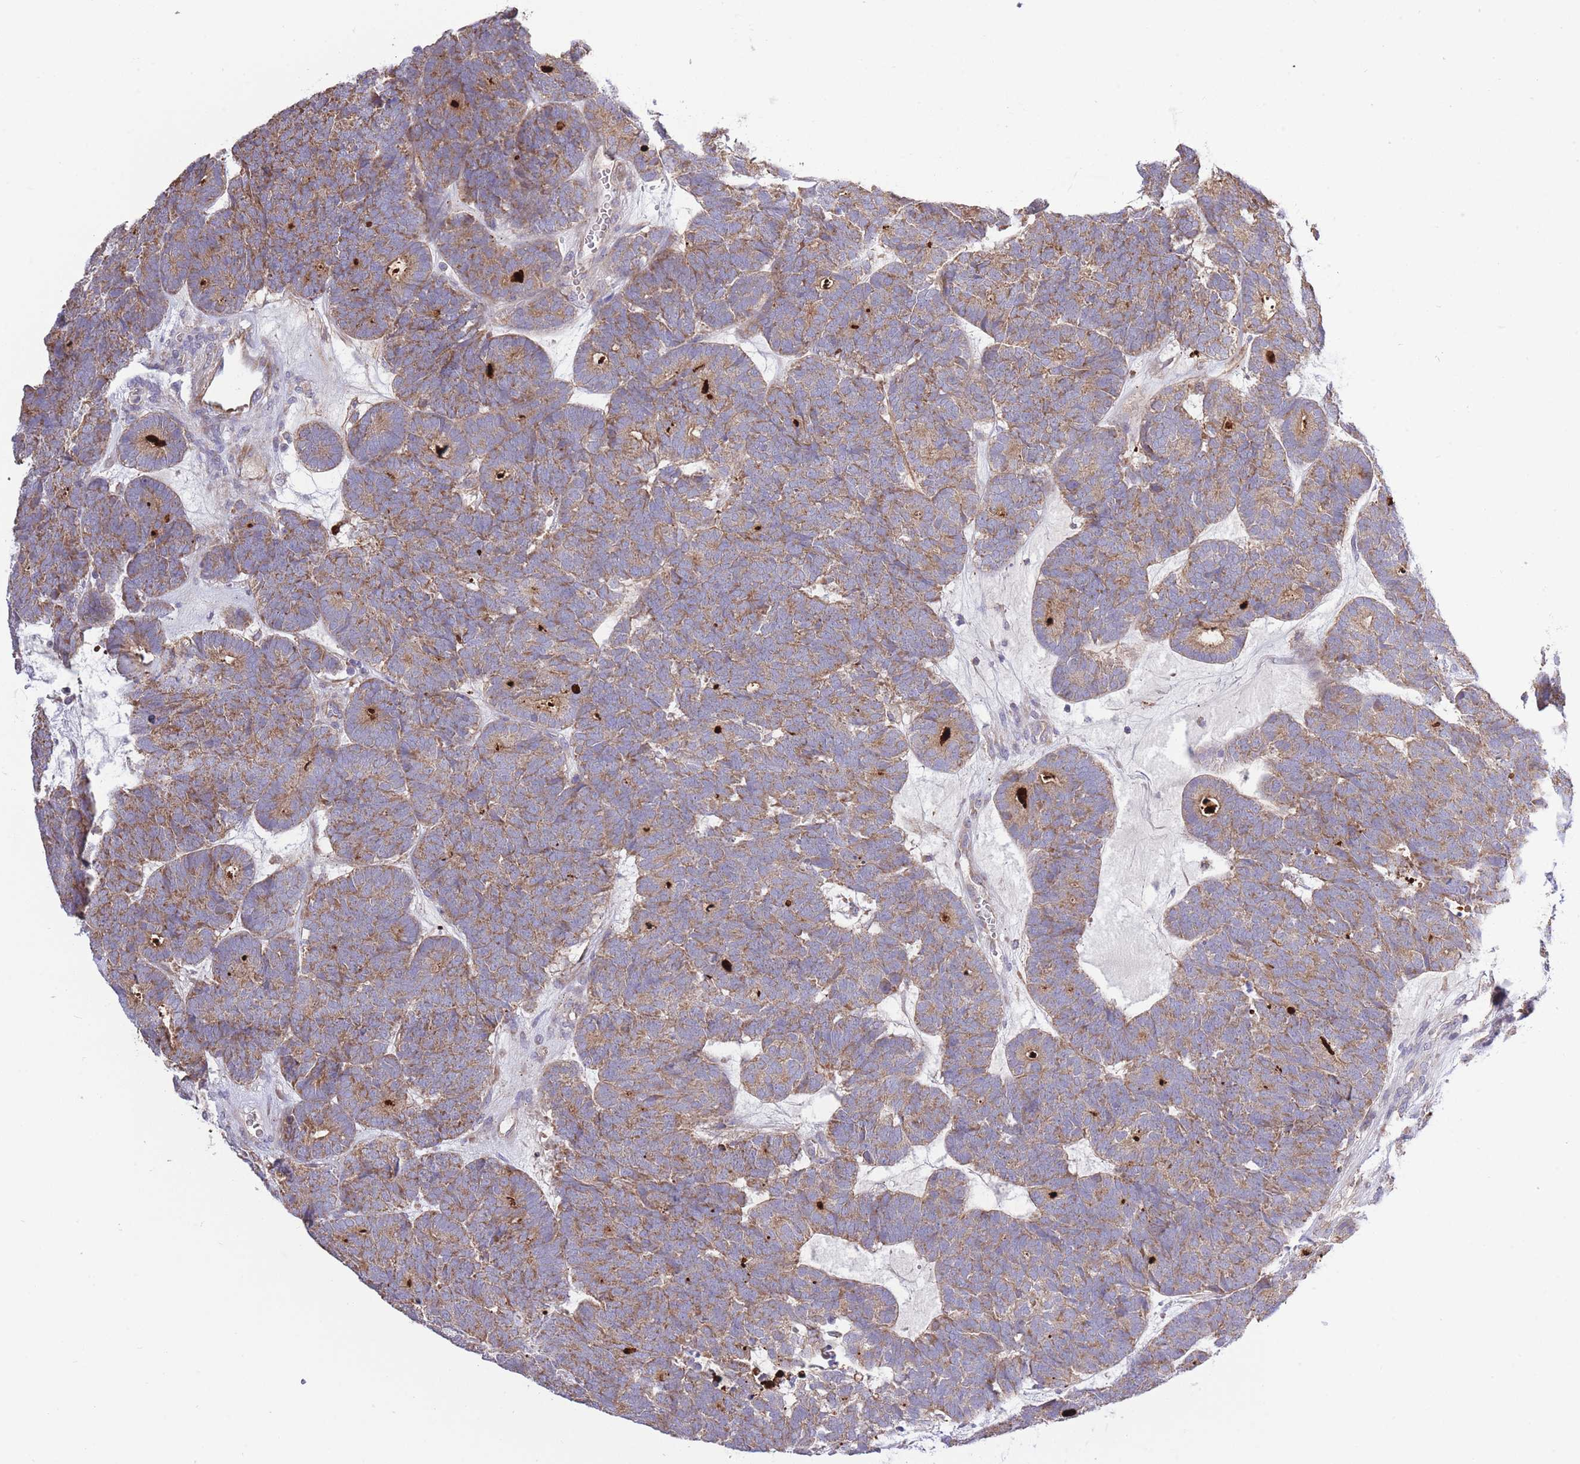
{"staining": {"intensity": "moderate", "quantity": ">75%", "location": "cytoplasmic/membranous"}, "tissue": "head and neck cancer", "cell_type": "Tumor cells", "image_type": "cancer", "snomed": [{"axis": "morphology", "description": "Adenocarcinoma, NOS"}, {"axis": "topography", "description": "Head-Neck"}], "caption": "Head and neck cancer stained with DAB immunohistochemistry demonstrates medium levels of moderate cytoplasmic/membranous staining in about >75% of tumor cells.", "gene": "ATP13A2", "patient": {"sex": "female", "age": 81}}